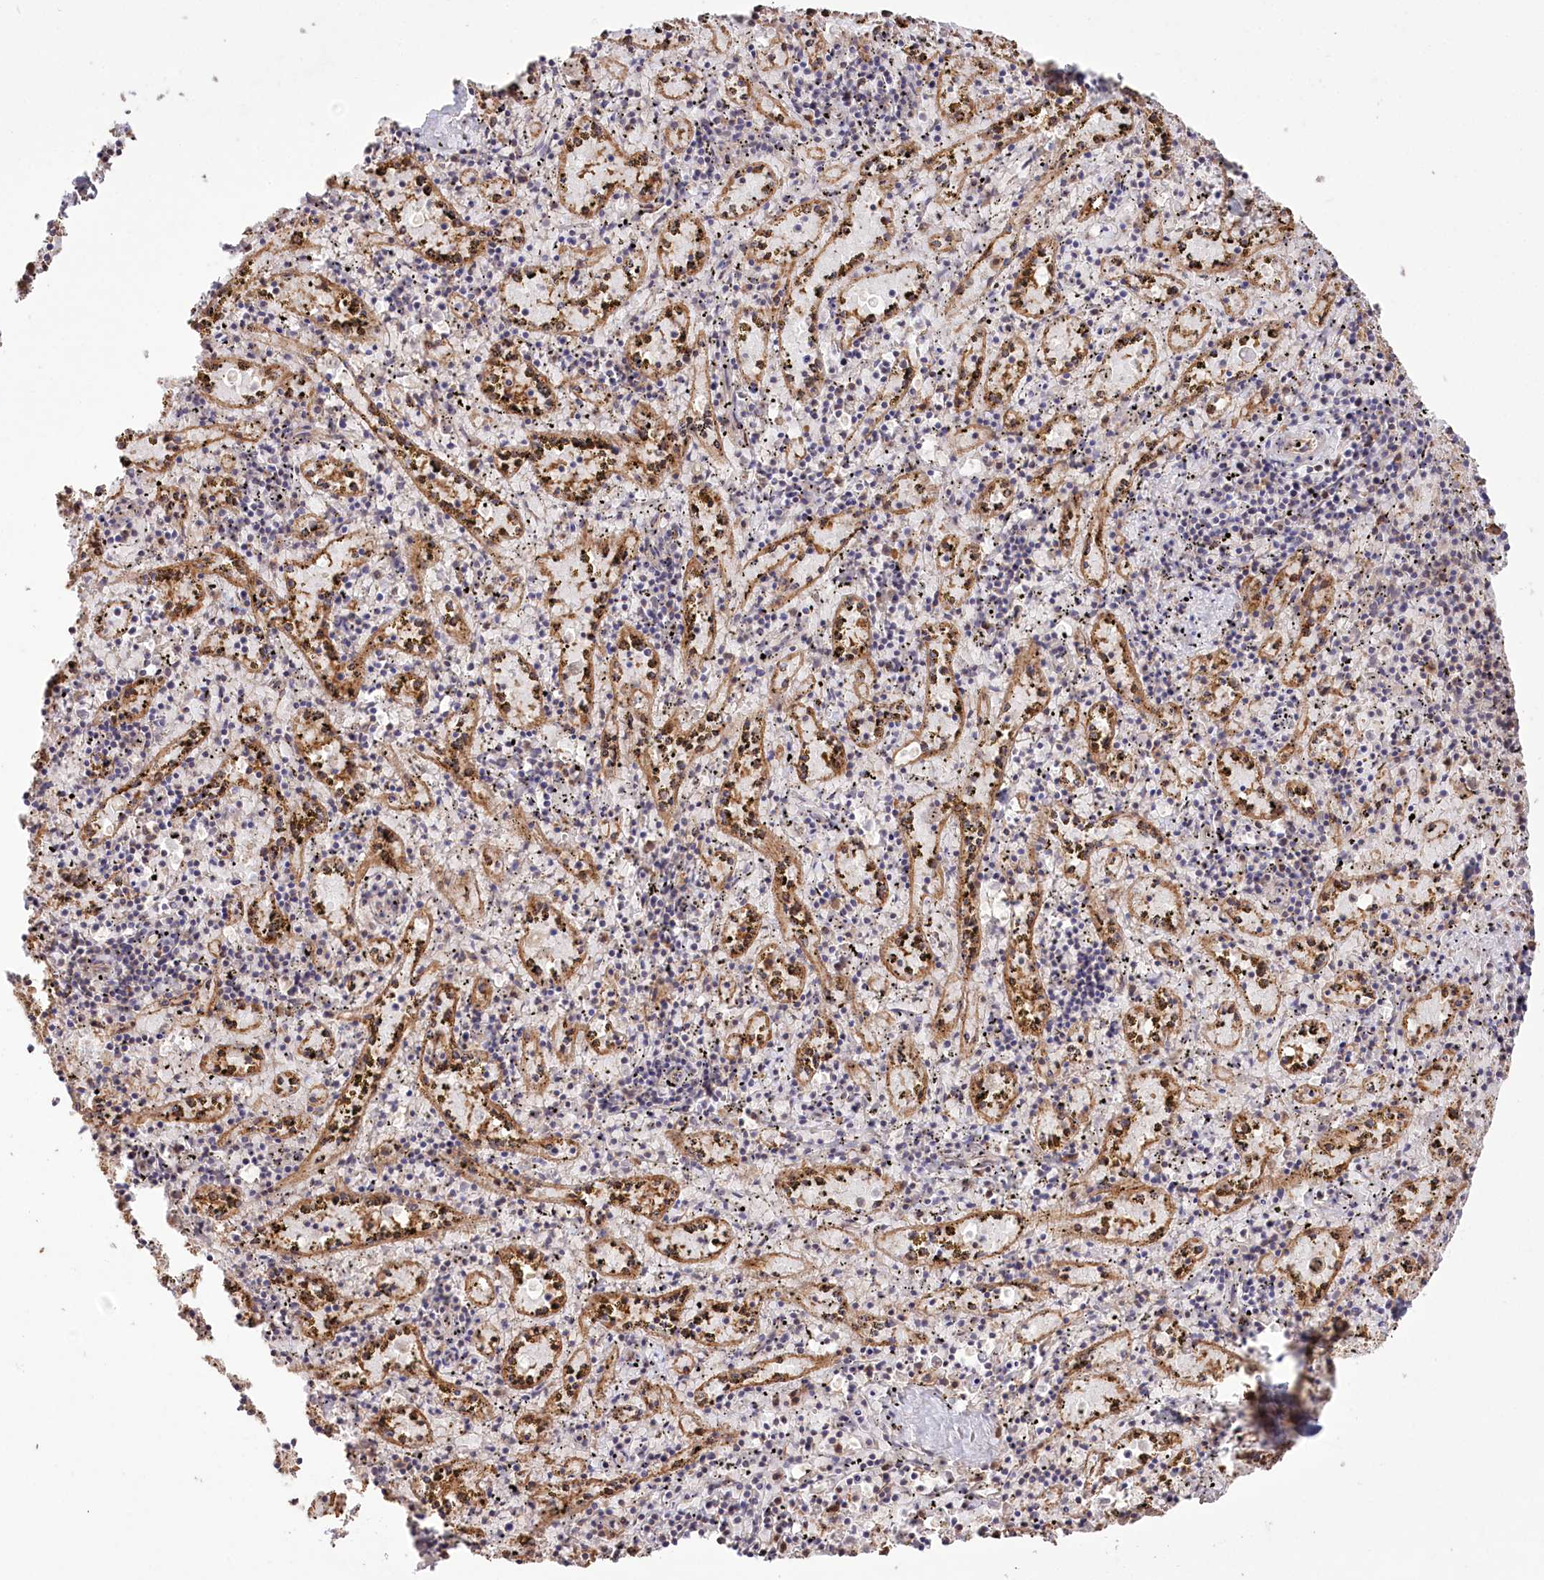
{"staining": {"intensity": "moderate", "quantity": "<25%", "location": "cytoplasmic/membranous"}, "tissue": "spleen", "cell_type": "Cells in red pulp", "image_type": "normal", "snomed": [{"axis": "morphology", "description": "Normal tissue, NOS"}, {"axis": "topography", "description": "Spleen"}], "caption": "Benign spleen was stained to show a protein in brown. There is low levels of moderate cytoplasmic/membranous expression in approximately <25% of cells in red pulp. (DAB = brown stain, brightfield microscopy at high magnification).", "gene": "PRSS53", "patient": {"sex": "male", "age": 11}}